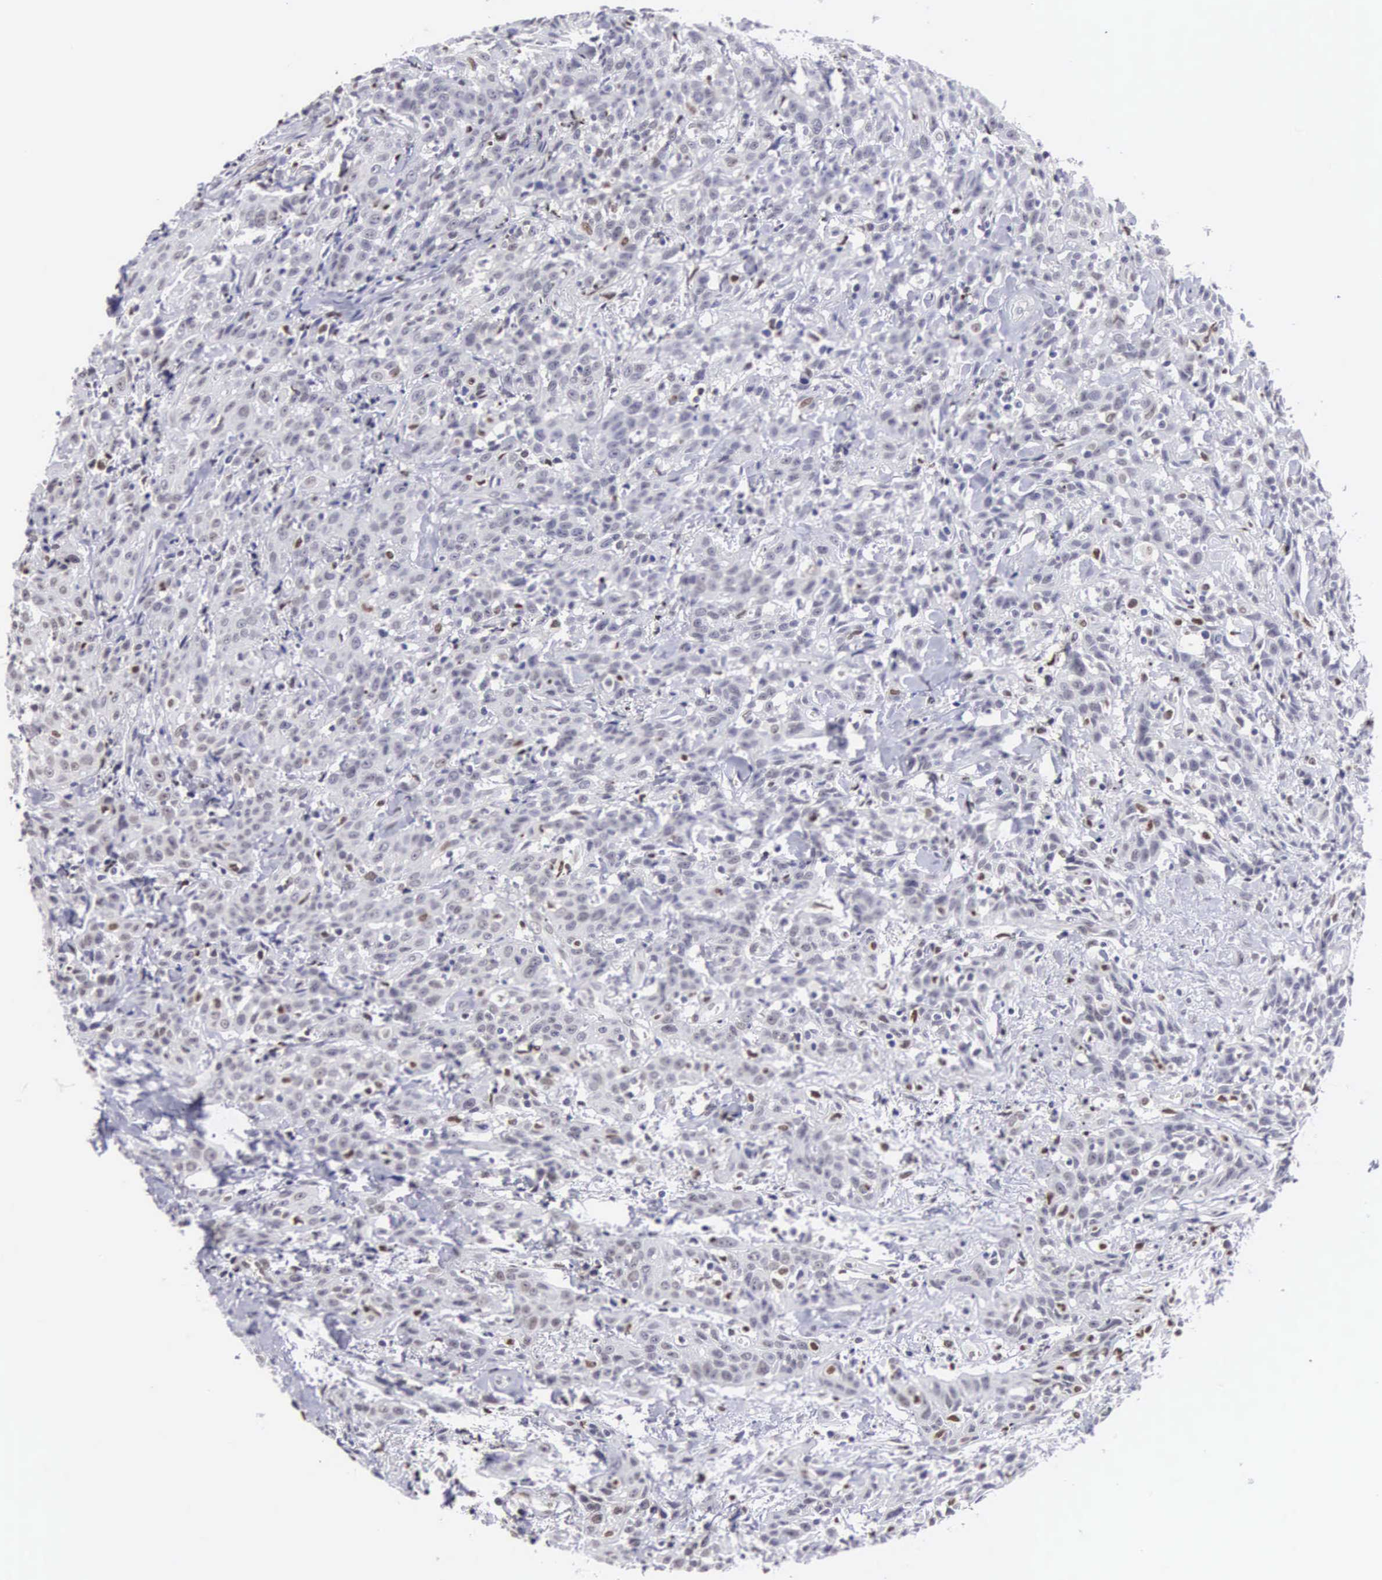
{"staining": {"intensity": "moderate", "quantity": "<25%", "location": "nuclear"}, "tissue": "head and neck cancer", "cell_type": "Tumor cells", "image_type": "cancer", "snomed": [{"axis": "morphology", "description": "Squamous cell carcinoma, NOS"}, {"axis": "topography", "description": "Oral tissue"}, {"axis": "topography", "description": "Head-Neck"}], "caption": "Immunohistochemical staining of head and neck squamous cell carcinoma demonstrates moderate nuclear protein positivity in approximately <25% of tumor cells.", "gene": "ETV6", "patient": {"sex": "female", "age": 82}}